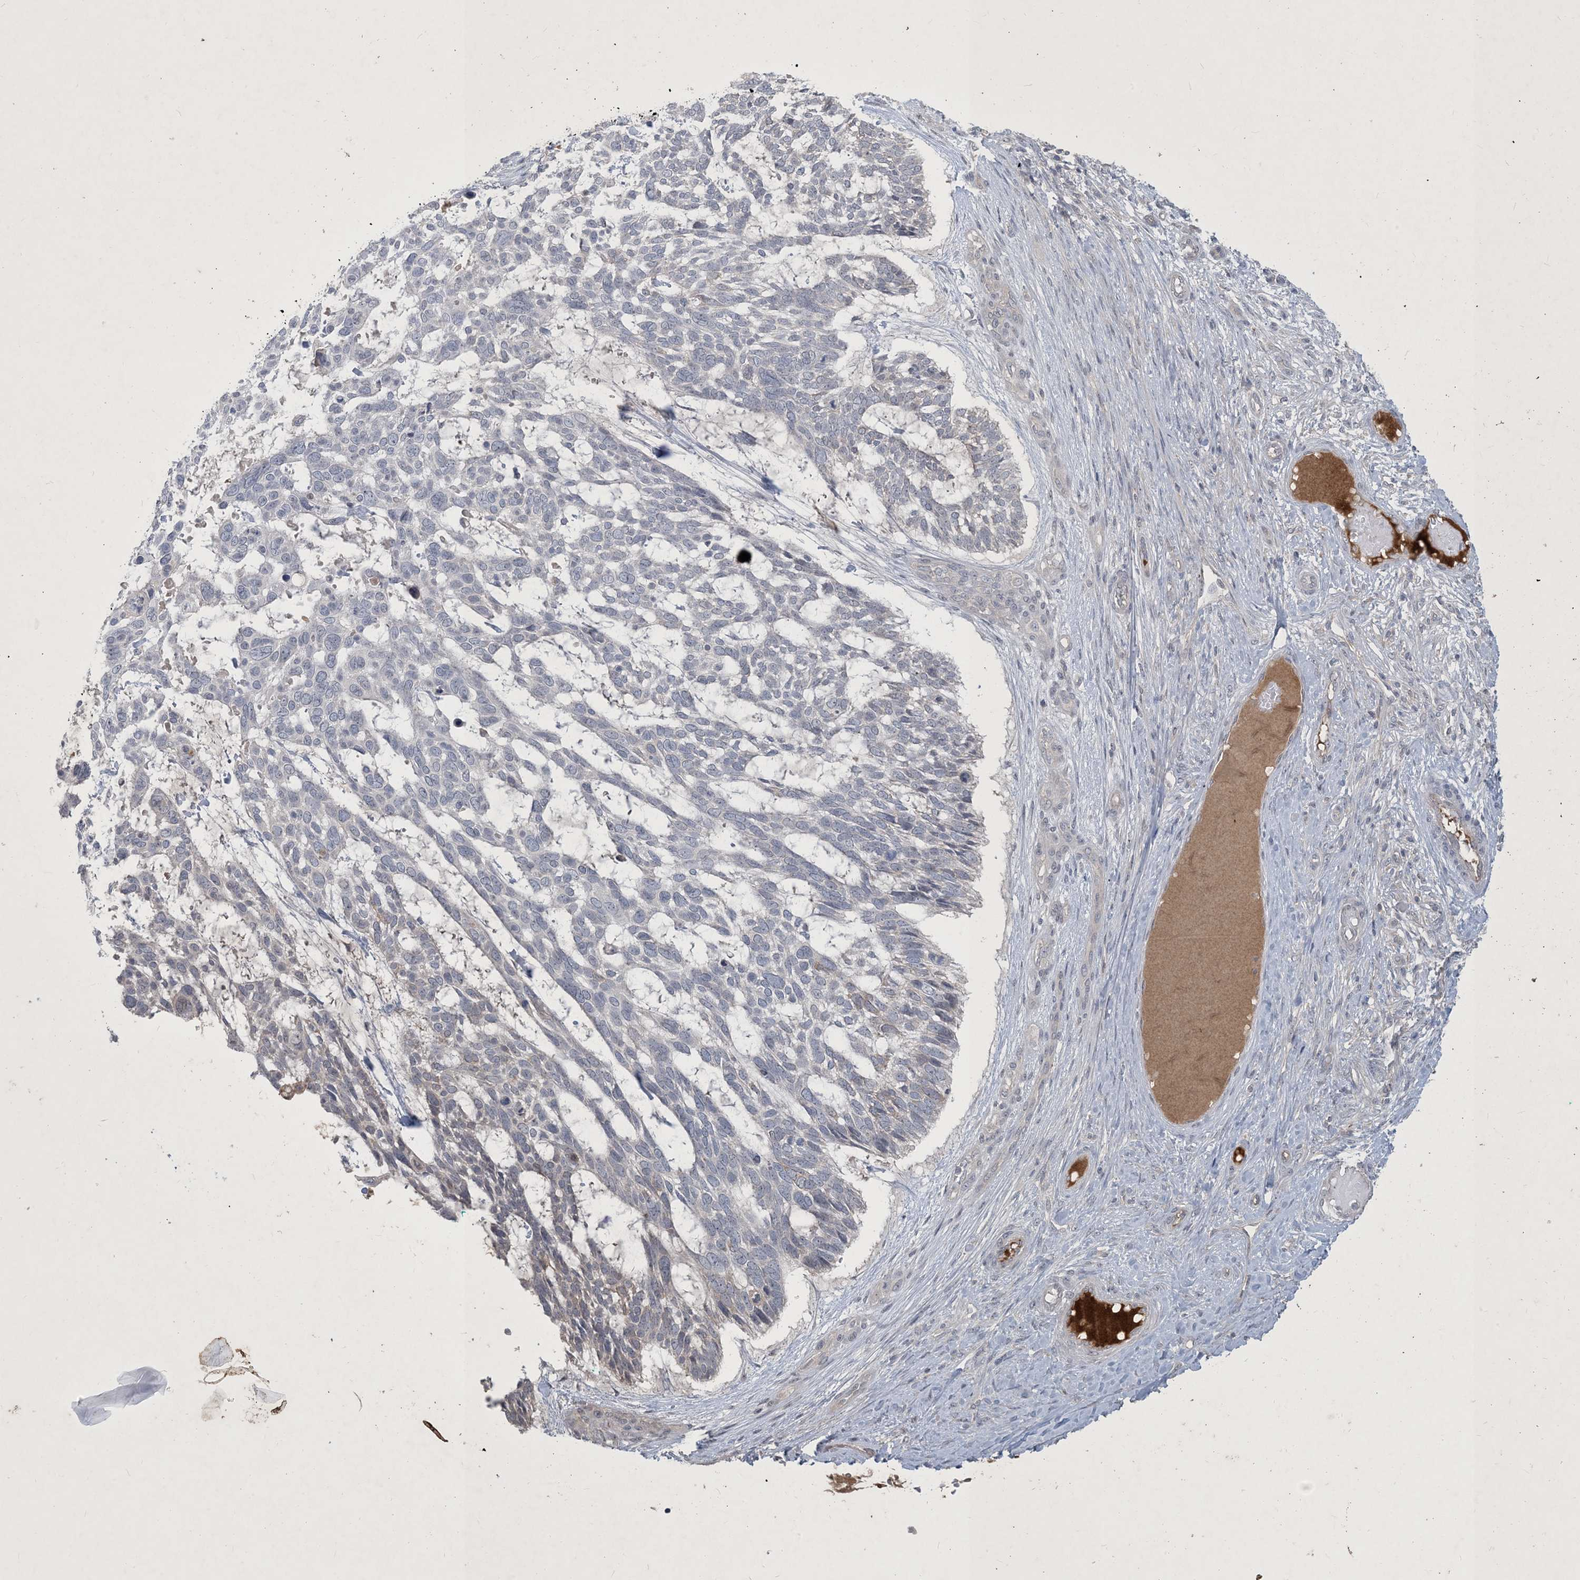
{"staining": {"intensity": "negative", "quantity": "none", "location": "none"}, "tissue": "skin cancer", "cell_type": "Tumor cells", "image_type": "cancer", "snomed": [{"axis": "morphology", "description": "Basal cell carcinoma"}, {"axis": "topography", "description": "Skin"}], "caption": "Immunohistochemistry histopathology image of human skin cancer (basal cell carcinoma) stained for a protein (brown), which shows no staining in tumor cells.", "gene": "CDS1", "patient": {"sex": "male", "age": 88}}